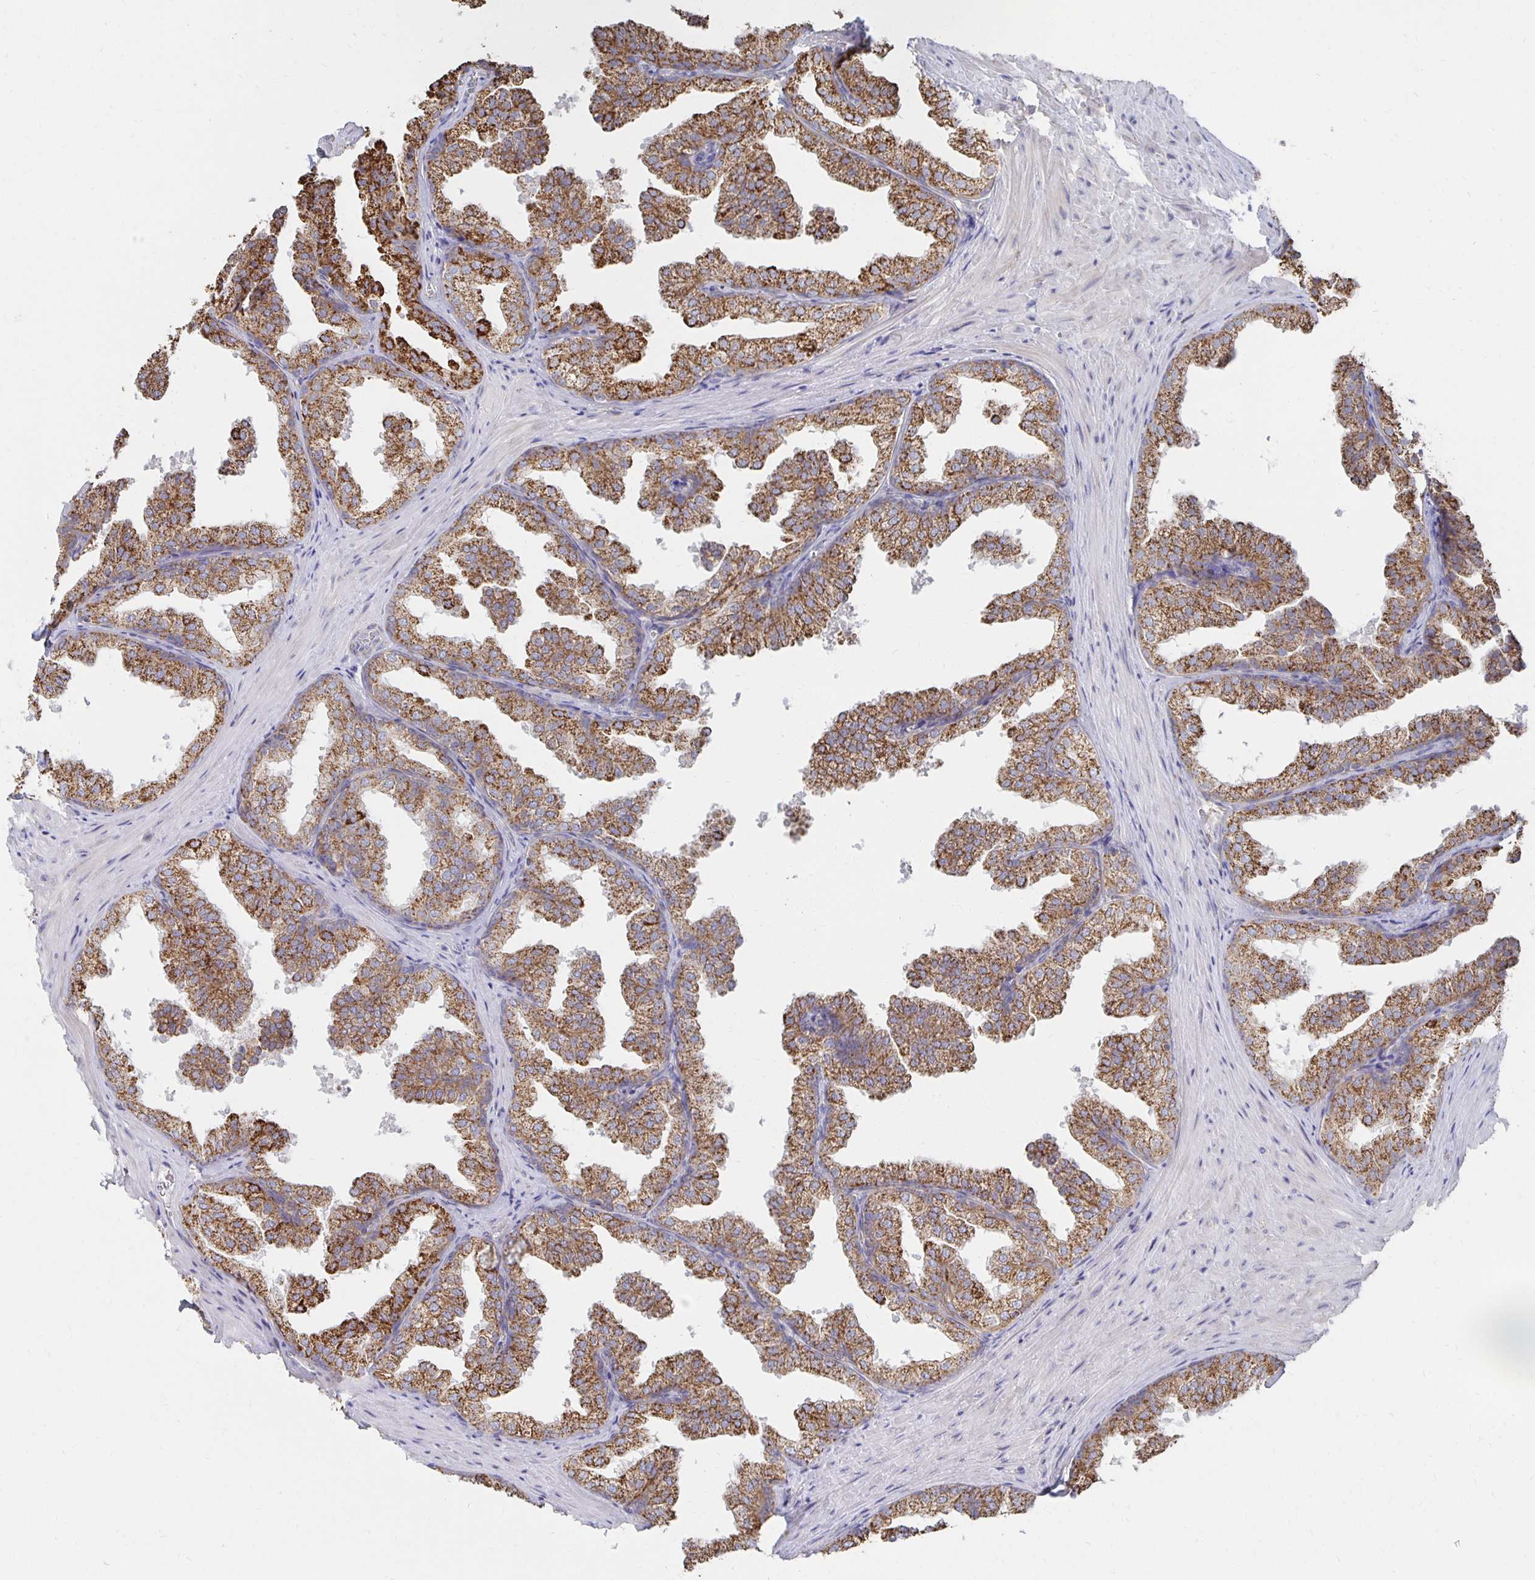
{"staining": {"intensity": "moderate", "quantity": ">75%", "location": "cytoplasmic/membranous"}, "tissue": "prostate", "cell_type": "Glandular cells", "image_type": "normal", "snomed": [{"axis": "morphology", "description": "Normal tissue, NOS"}, {"axis": "topography", "description": "Prostate"}], "caption": "DAB (3,3'-diaminobenzidine) immunohistochemical staining of benign prostate shows moderate cytoplasmic/membranous protein staining in about >75% of glandular cells.", "gene": "NKX2", "patient": {"sex": "male", "age": 37}}